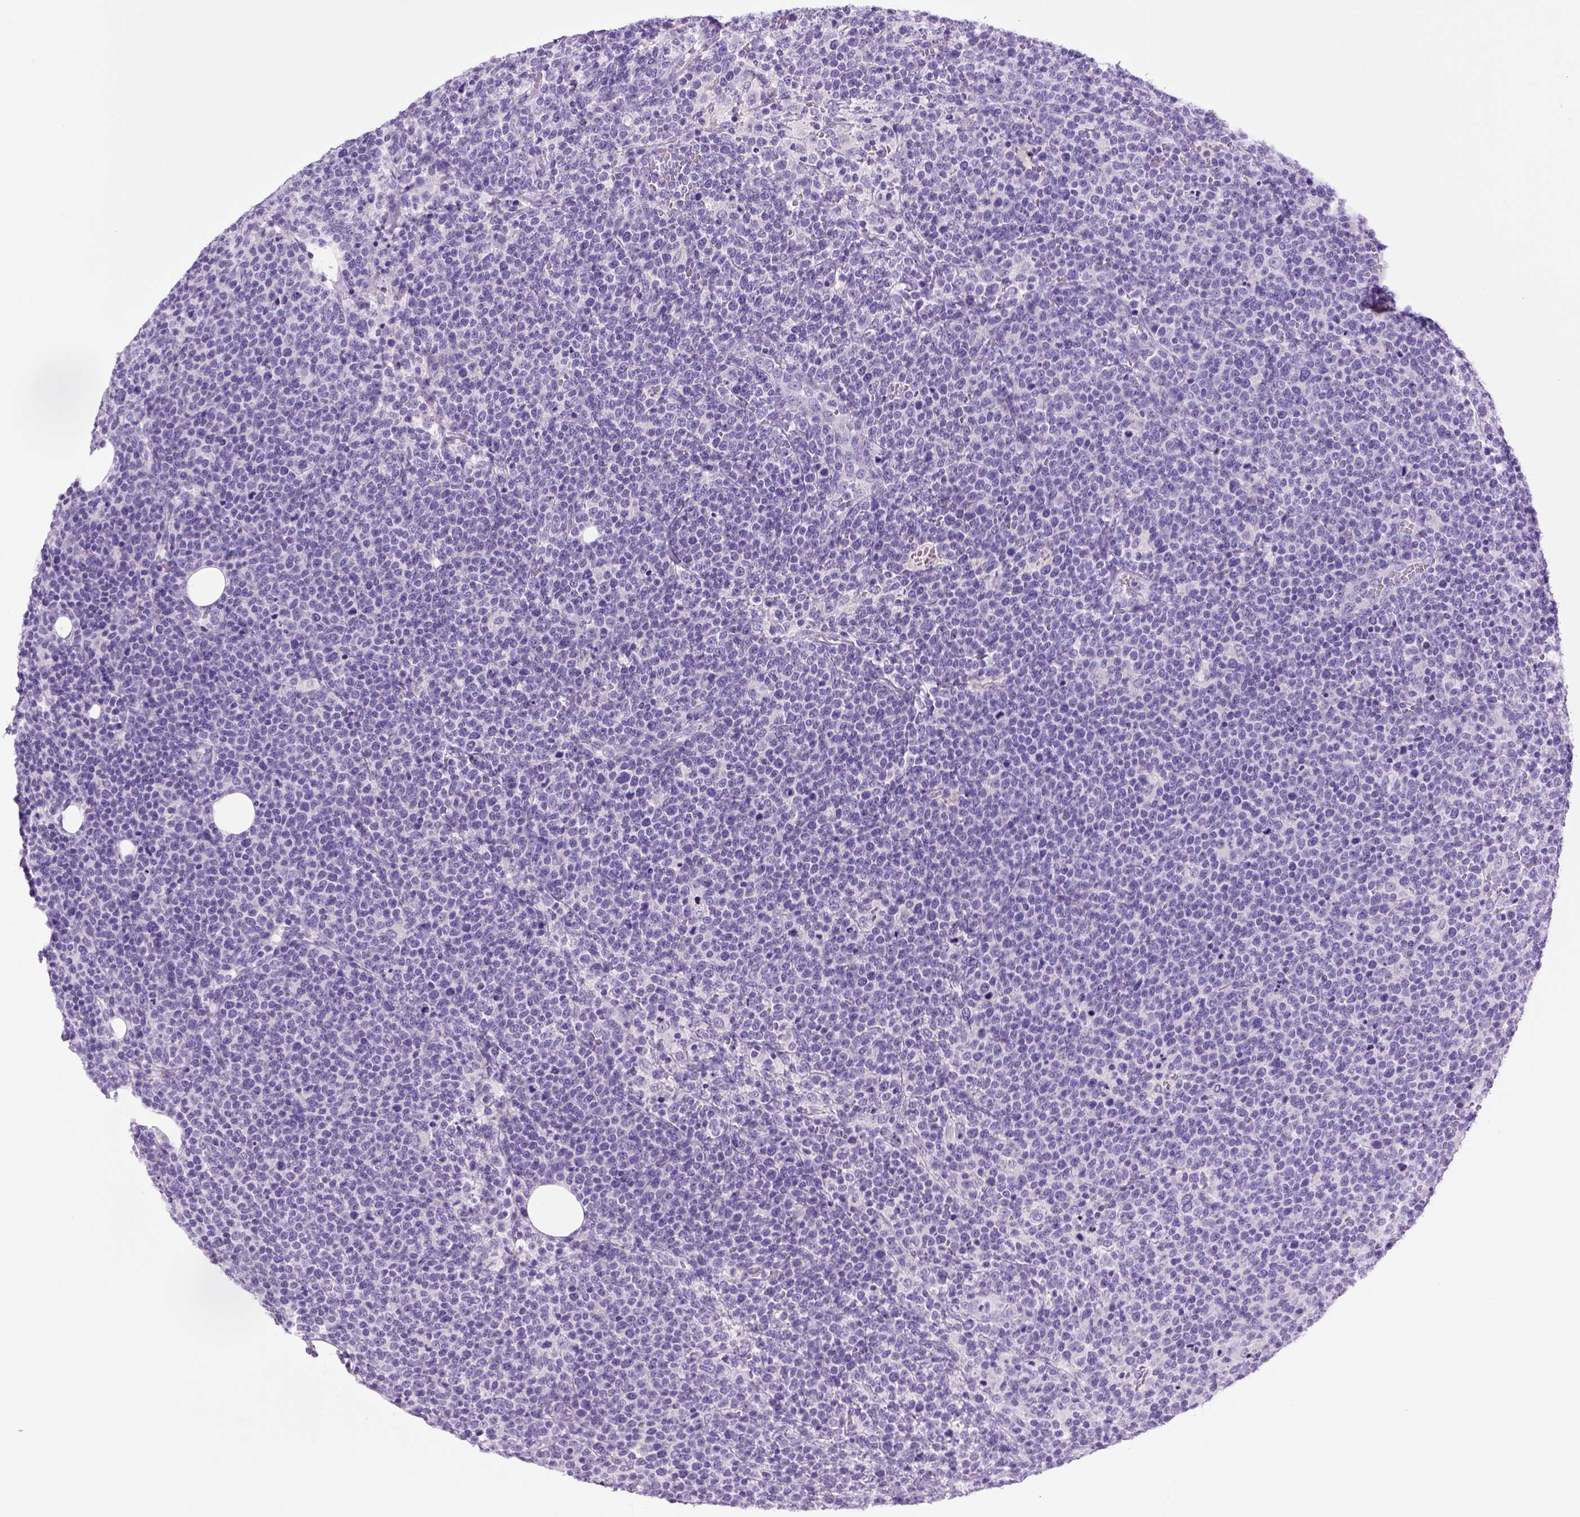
{"staining": {"intensity": "negative", "quantity": "none", "location": "none"}, "tissue": "lymphoma", "cell_type": "Tumor cells", "image_type": "cancer", "snomed": [{"axis": "morphology", "description": "Malignant lymphoma, non-Hodgkin's type, High grade"}, {"axis": "topography", "description": "Lymph node"}], "caption": "Immunohistochemical staining of human high-grade malignant lymphoma, non-Hodgkin's type reveals no significant positivity in tumor cells.", "gene": "SGCG", "patient": {"sex": "male", "age": 61}}